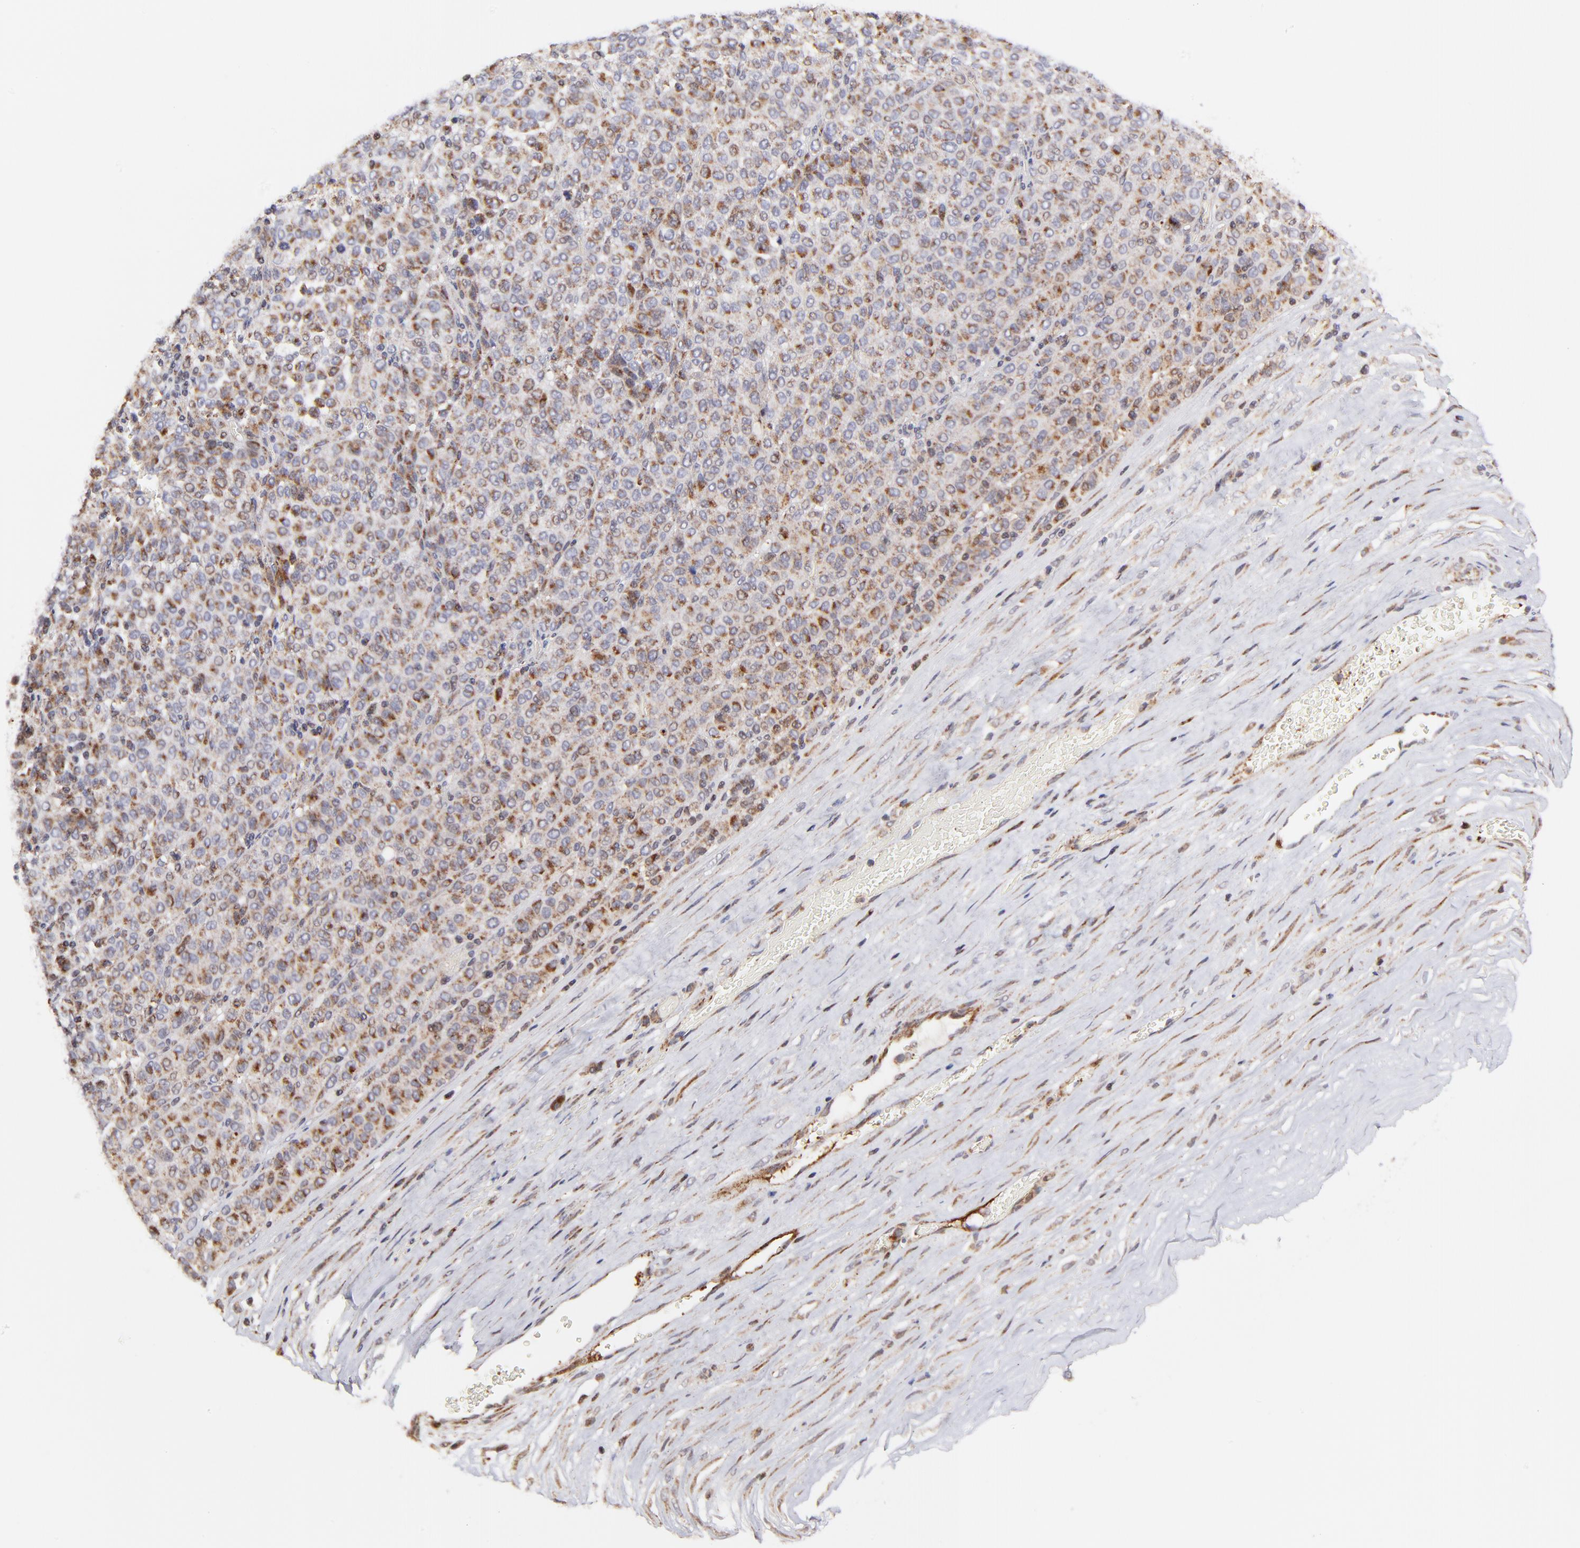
{"staining": {"intensity": "moderate", "quantity": ">75%", "location": "cytoplasmic/membranous"}, "tissue": "melanoma", "cell_type": "Tumor cells", "image_type": "cancer", "snomed": [{"axis": "morphology", "description": "Malignant melanoma, Metastatic site"}, {"axis": "topography", "description": "Pancreas"}], "caption": "This is a histology image of immunohistochemistry staining of melanoma, which shows moderate positivity in the cytoplasmic/membranous of tumor cells.", "gene": "MAP2K7", "patient": {"sex": "female", "age": 30}}